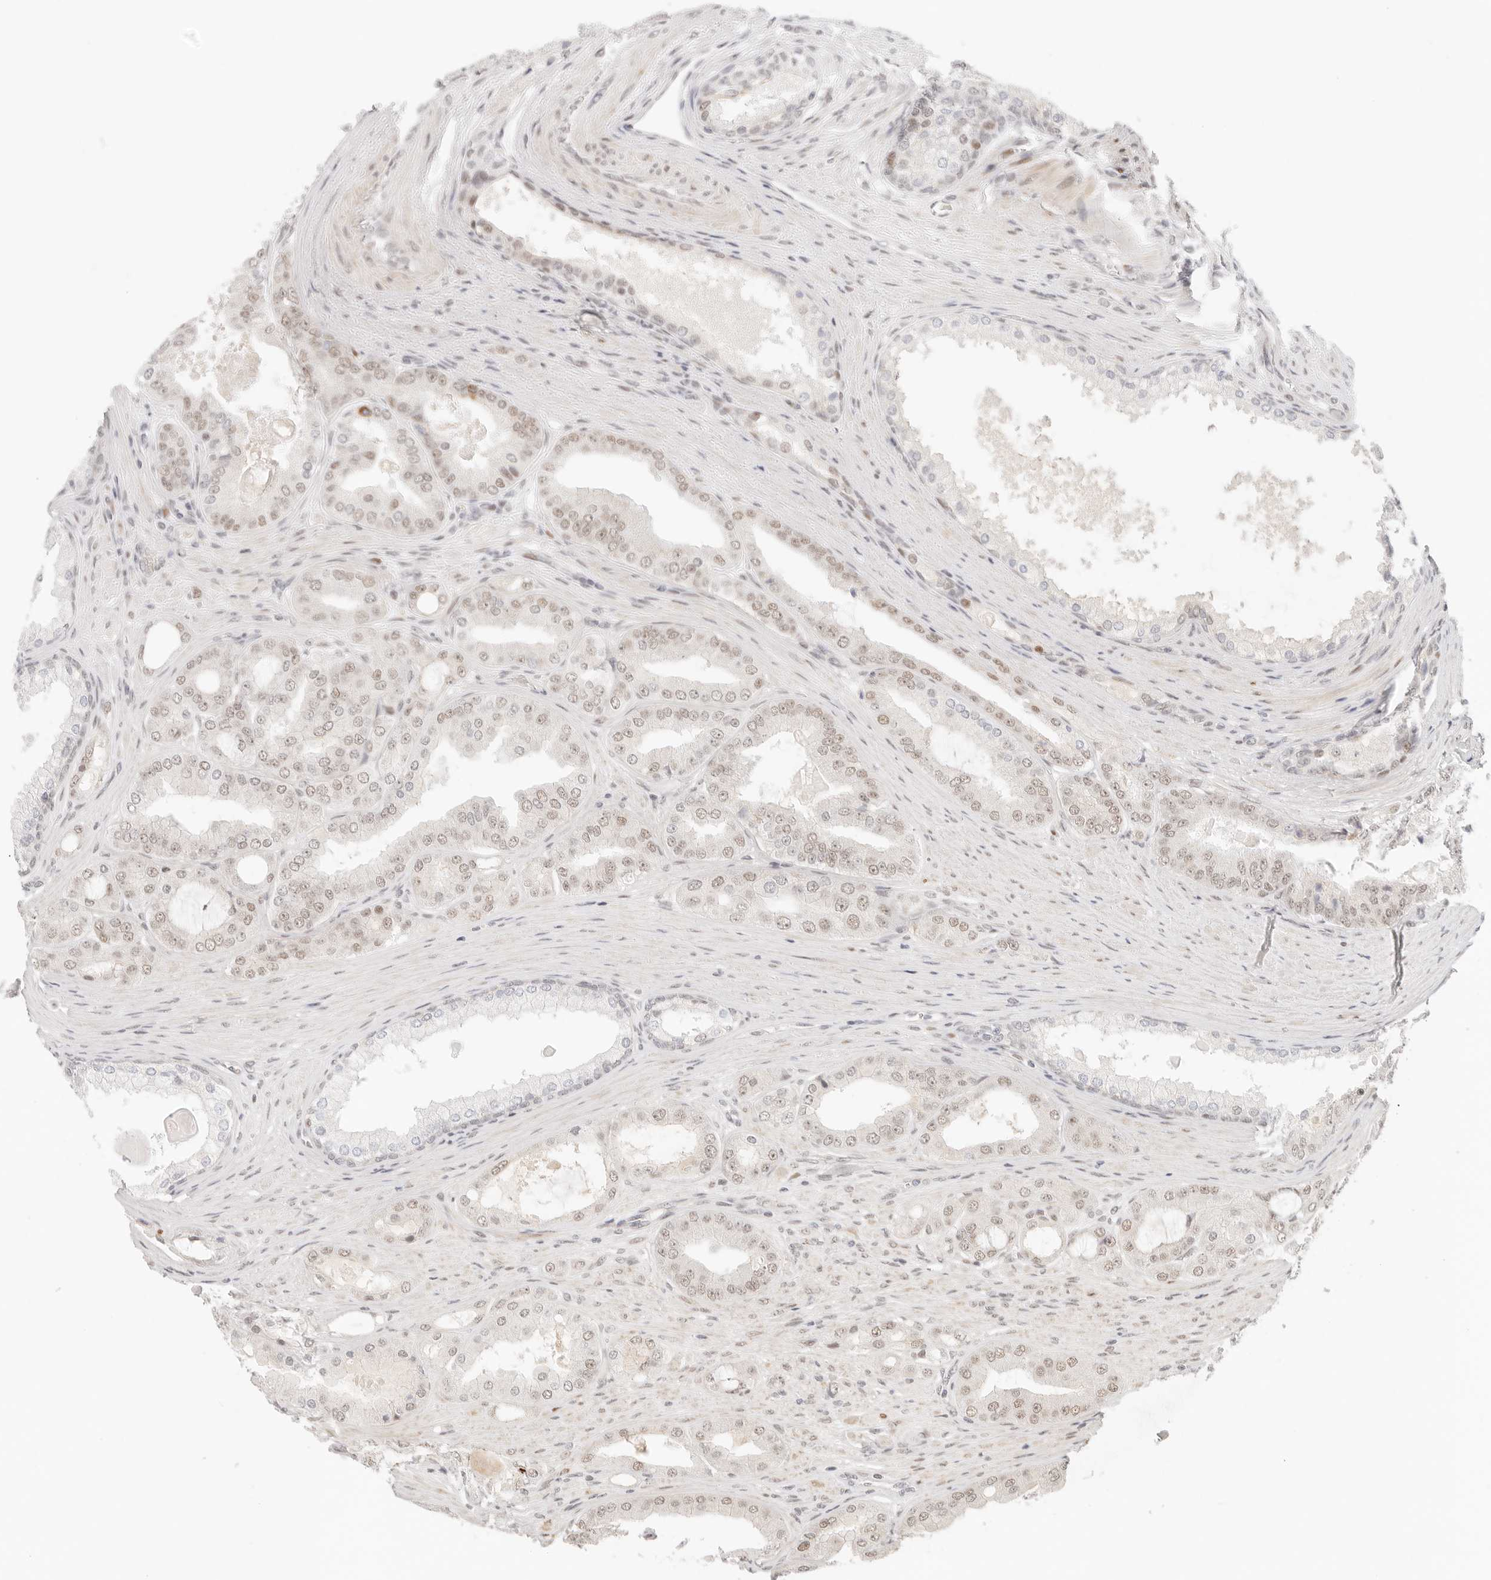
{"staining": {"intensity": "weak", "quantity": "25%-75%", "location": "nuclear"}, "tissue": "prostate cancer", "cell_type": "Tumor cells", "image_type": "cancer", "snomed": [{"axis": "morphology", "description": "Adenocarcinoma, High grade"}, {"axis": "topography", "description": "Prostate"}], "caption": "Immunohistochemistry (IHC) of adenocarcinoma (high-grade) (prostate) exhibits low levels of weak nuclear positivity in approximately 25%-75% of tumor cells. Nuclei are stained in blue.", "gene": "HOXC5", "patient": {"sex": "male", "age": 60}}